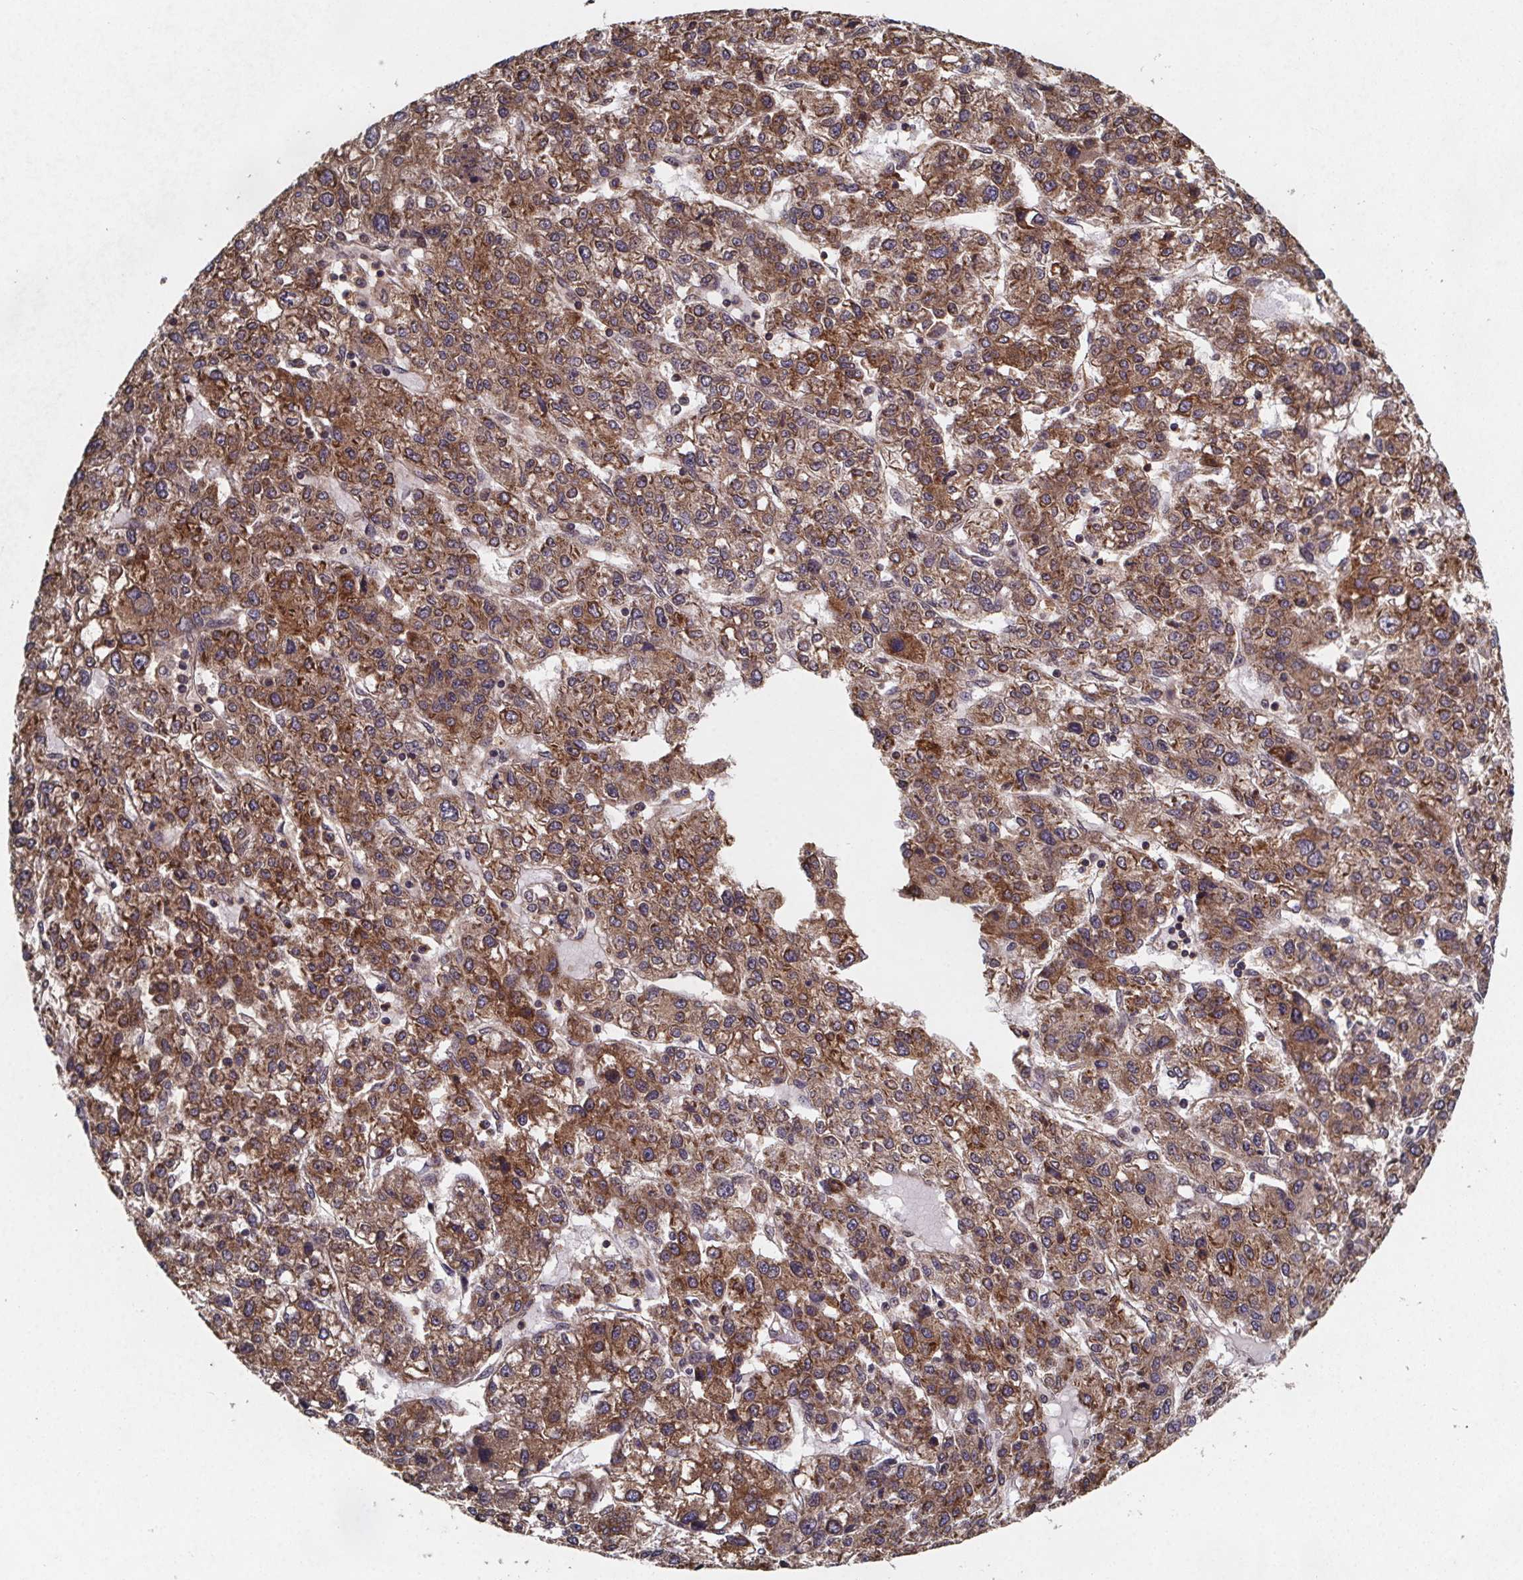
{"staining": {"intensity": "moderate", "quantity": ">75%", "location": "cytoplasmic/membranous"}, "tissue": "liver cancer", "cell_type": "Tumor cells", "image_type": "cancer", "snomed": [{"axis": "morphology", "description": "Carcinoma, Hepatocellular, NOS"}, {"axis": "topography", "description": "Liver"}], "caption": "Tumor cells reveal medium levels of moderate cytoplasmic/membranous positivity in approximately >75% of cells in hepatocellular carcinoma (liver). The staining is performed using DAB (3,3'-diaminobenzidine) brown chromogen to label protein expression. The nuclei are counter-stained blue using hematoxylin.", "gene": "PIERCE2", "patient": {"sex": "male", "age": 56}}